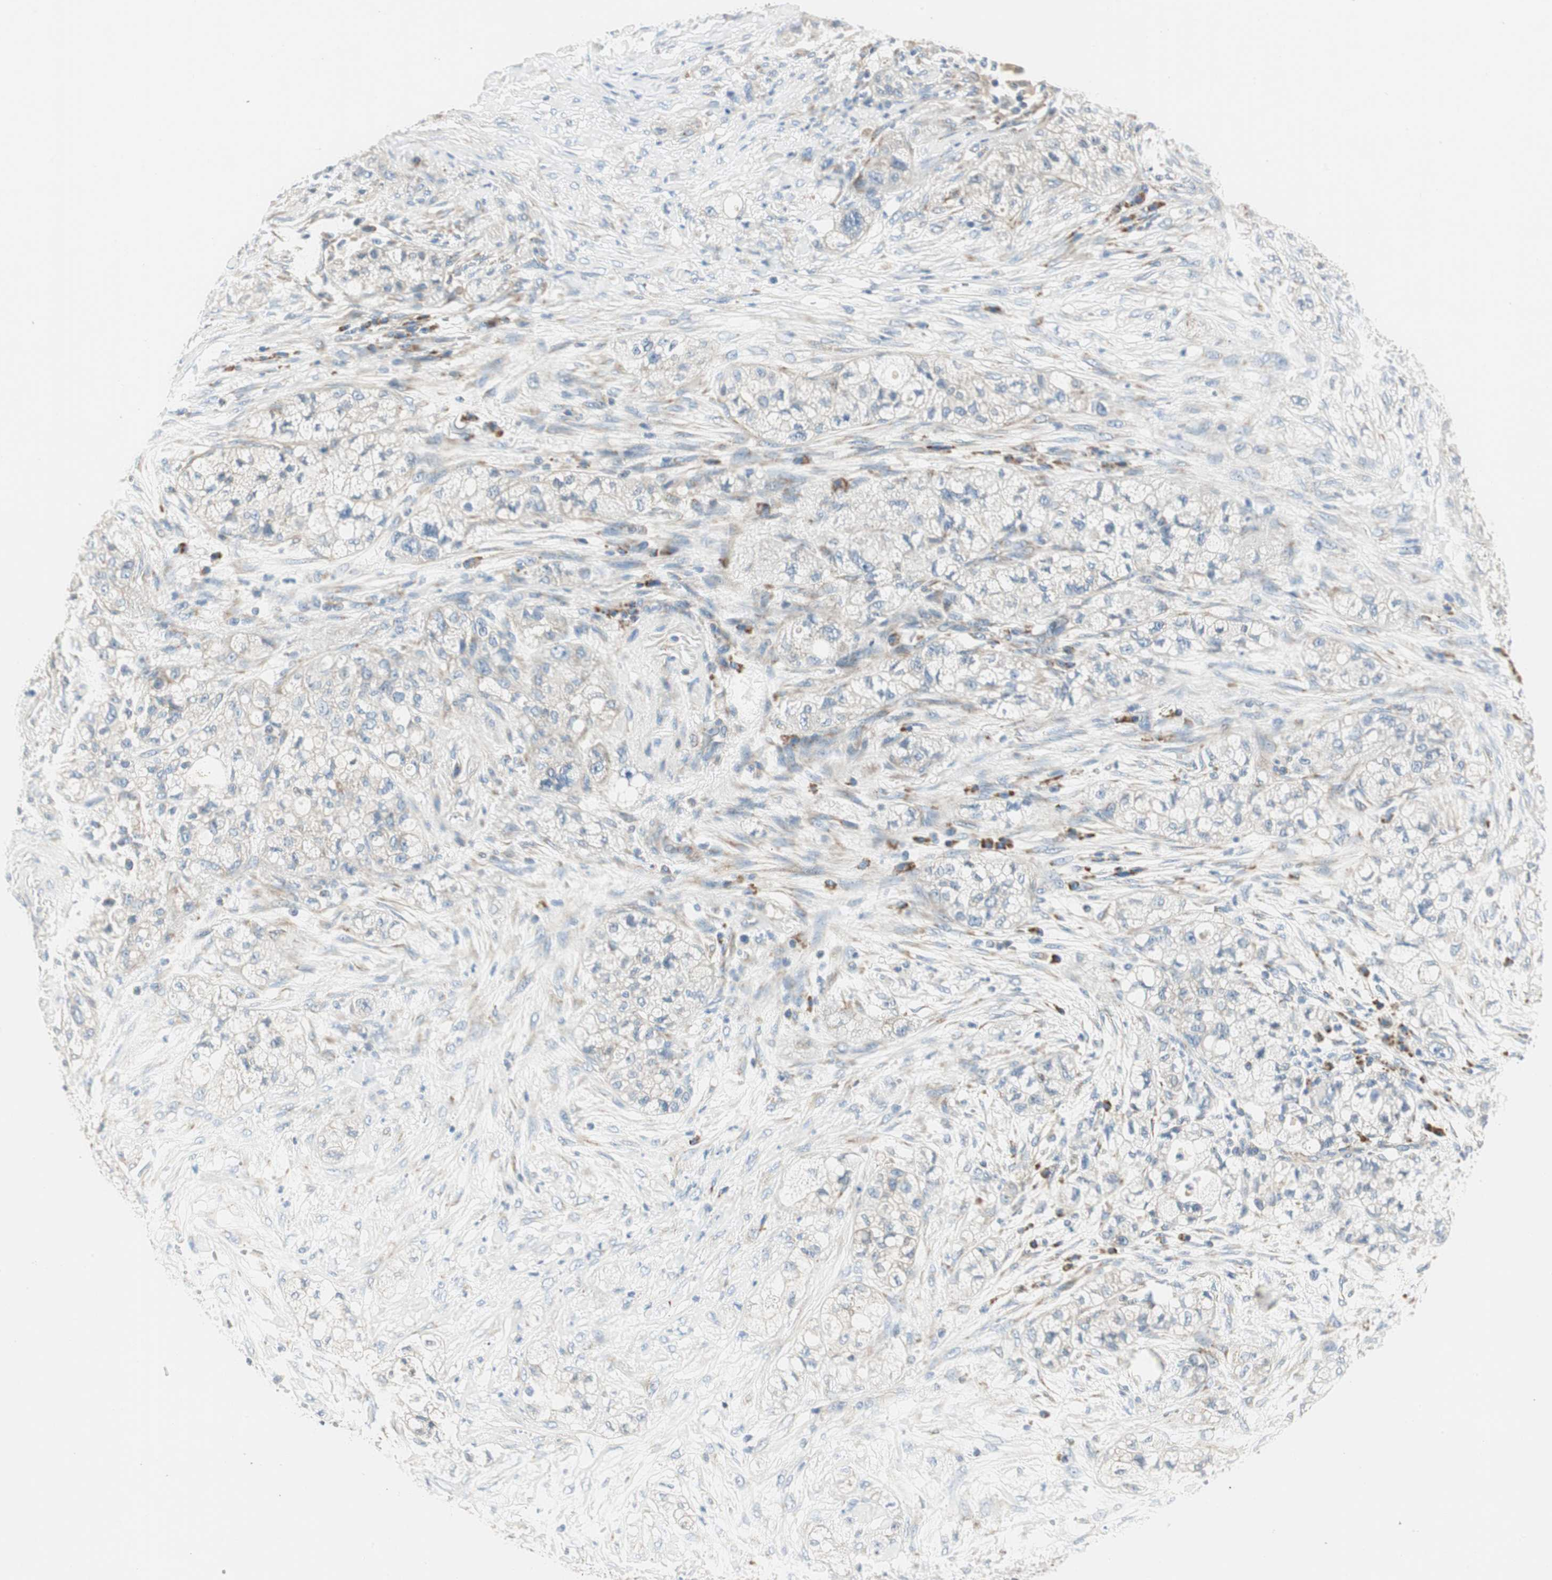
{"staining": {"intensity": "negative", "quantity": "none", "location": "none"}, "tissue": "pancreatic cancer", "cell_type": "Tumor cells", "image_type": "cancer", "snomed": [{"axis": "morphology", "description": "Adenocarcinoma, NOS"}, {"axis": "topography", "description": "Pancreas"}], "caption": "Histopathology image shows no protein staining in tumor cells of pancreatic cancer (adenocarcinoma) tissue.", "gene": "RORB", "patient": {"sex": "female", "age": 78}}